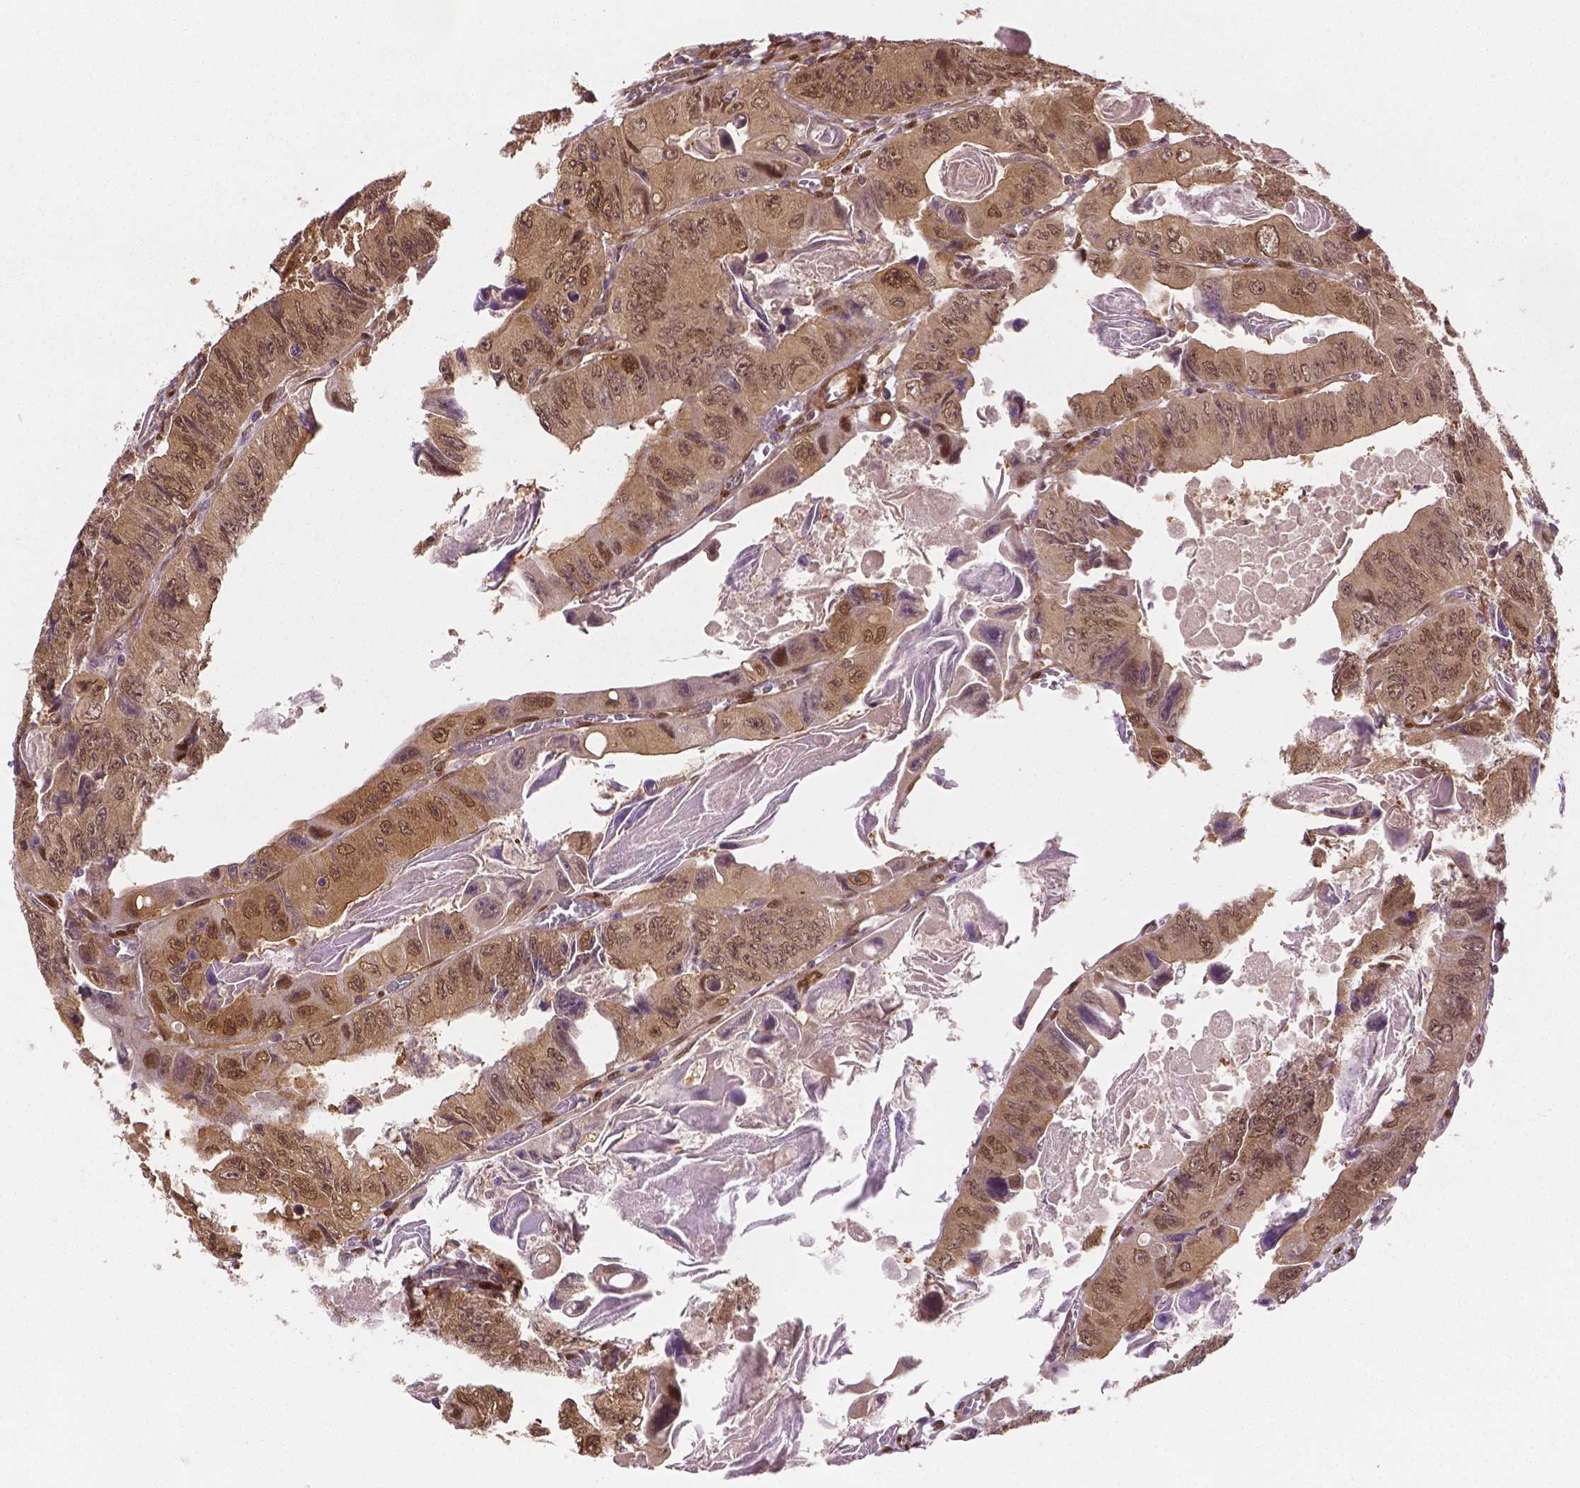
{"staining": {"intensity": "moderate", "quantity": ">75%", "location": "cytoplasmic/membranous,nuclear"}, "tissue": "colorectal cancer", "cell_type": "Tumor cells", "image_type": "cancer", "snomed": [{"axis": "morphology", "description": "Adenocarcinoma, NOS"}, {"axis": "topography", "description": "Colon"}], "caption": "Protein positivity by IHC displays moderate cytoplasmic/membranous and nuclear positivity in about >75% of tumor cells in colorectal adenocarcinoma. (Stains: DAB in brown, nuclei in blue, Microscopy: brightfield microscopy at high magnification).", "gene": "YAP1", "patient": {"sex": "female", "age": 84}}